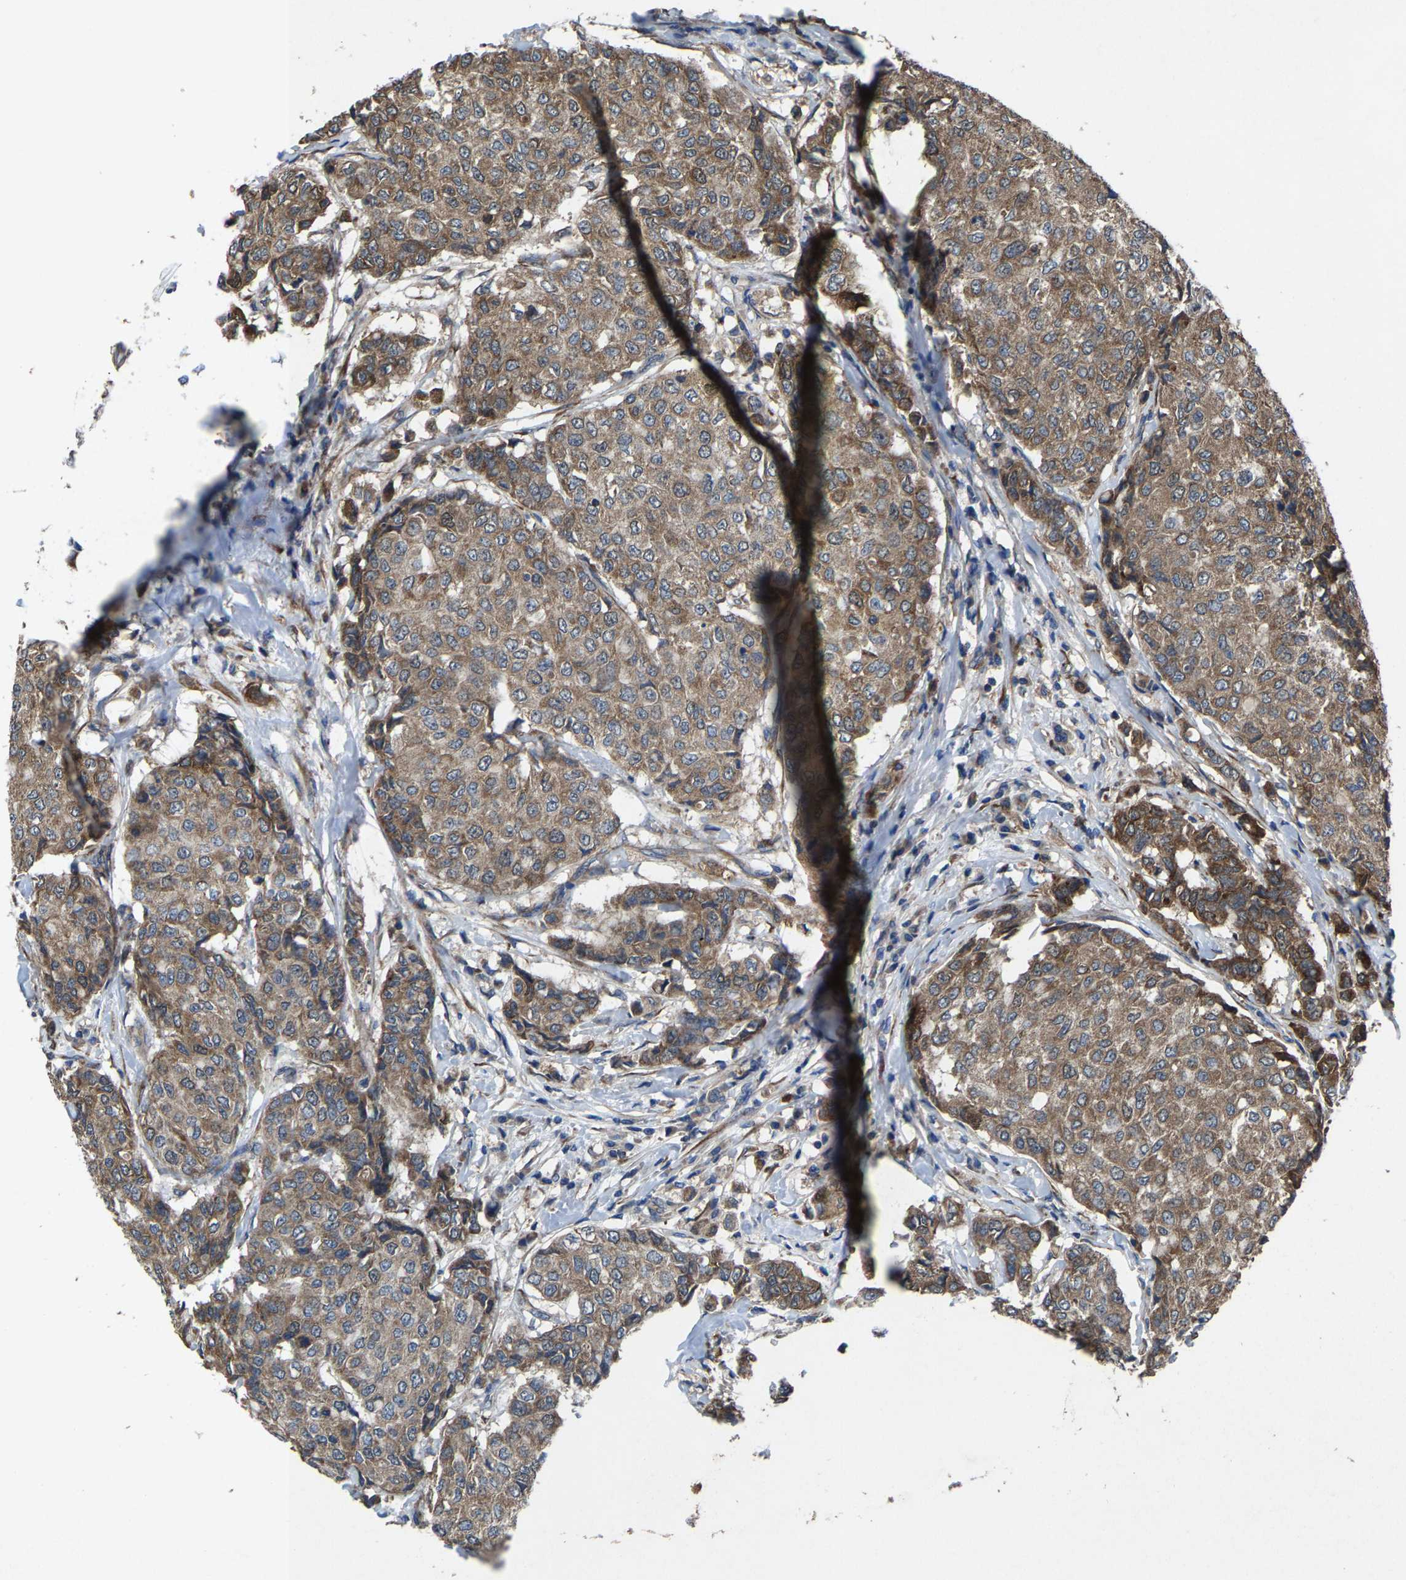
{"staining": {"intensity": "moderate", "quantity": ">75%", "location": "cytoplasmic/membranous"}, "tissue": "breast cancer", "cell_type": "Tumor cells", "image_type": "cancer", "snomed": [{"axis": "morphology", "description": "Duct carcinoma"}, {"axis": "topography", "description": "Breast"}], "caption": "This histopathology image exhibits breast cancer (invasive ductal carcinoma) stained with immunohistochemistry (IHC) to label a protein in brown. The cytoplasmic/membranous of tumor cells show moderate positivity for the protein. Nuclei are counter-stained blue.", "gene": "PDP1", "patient": {"sex": "female", "age": 27}}